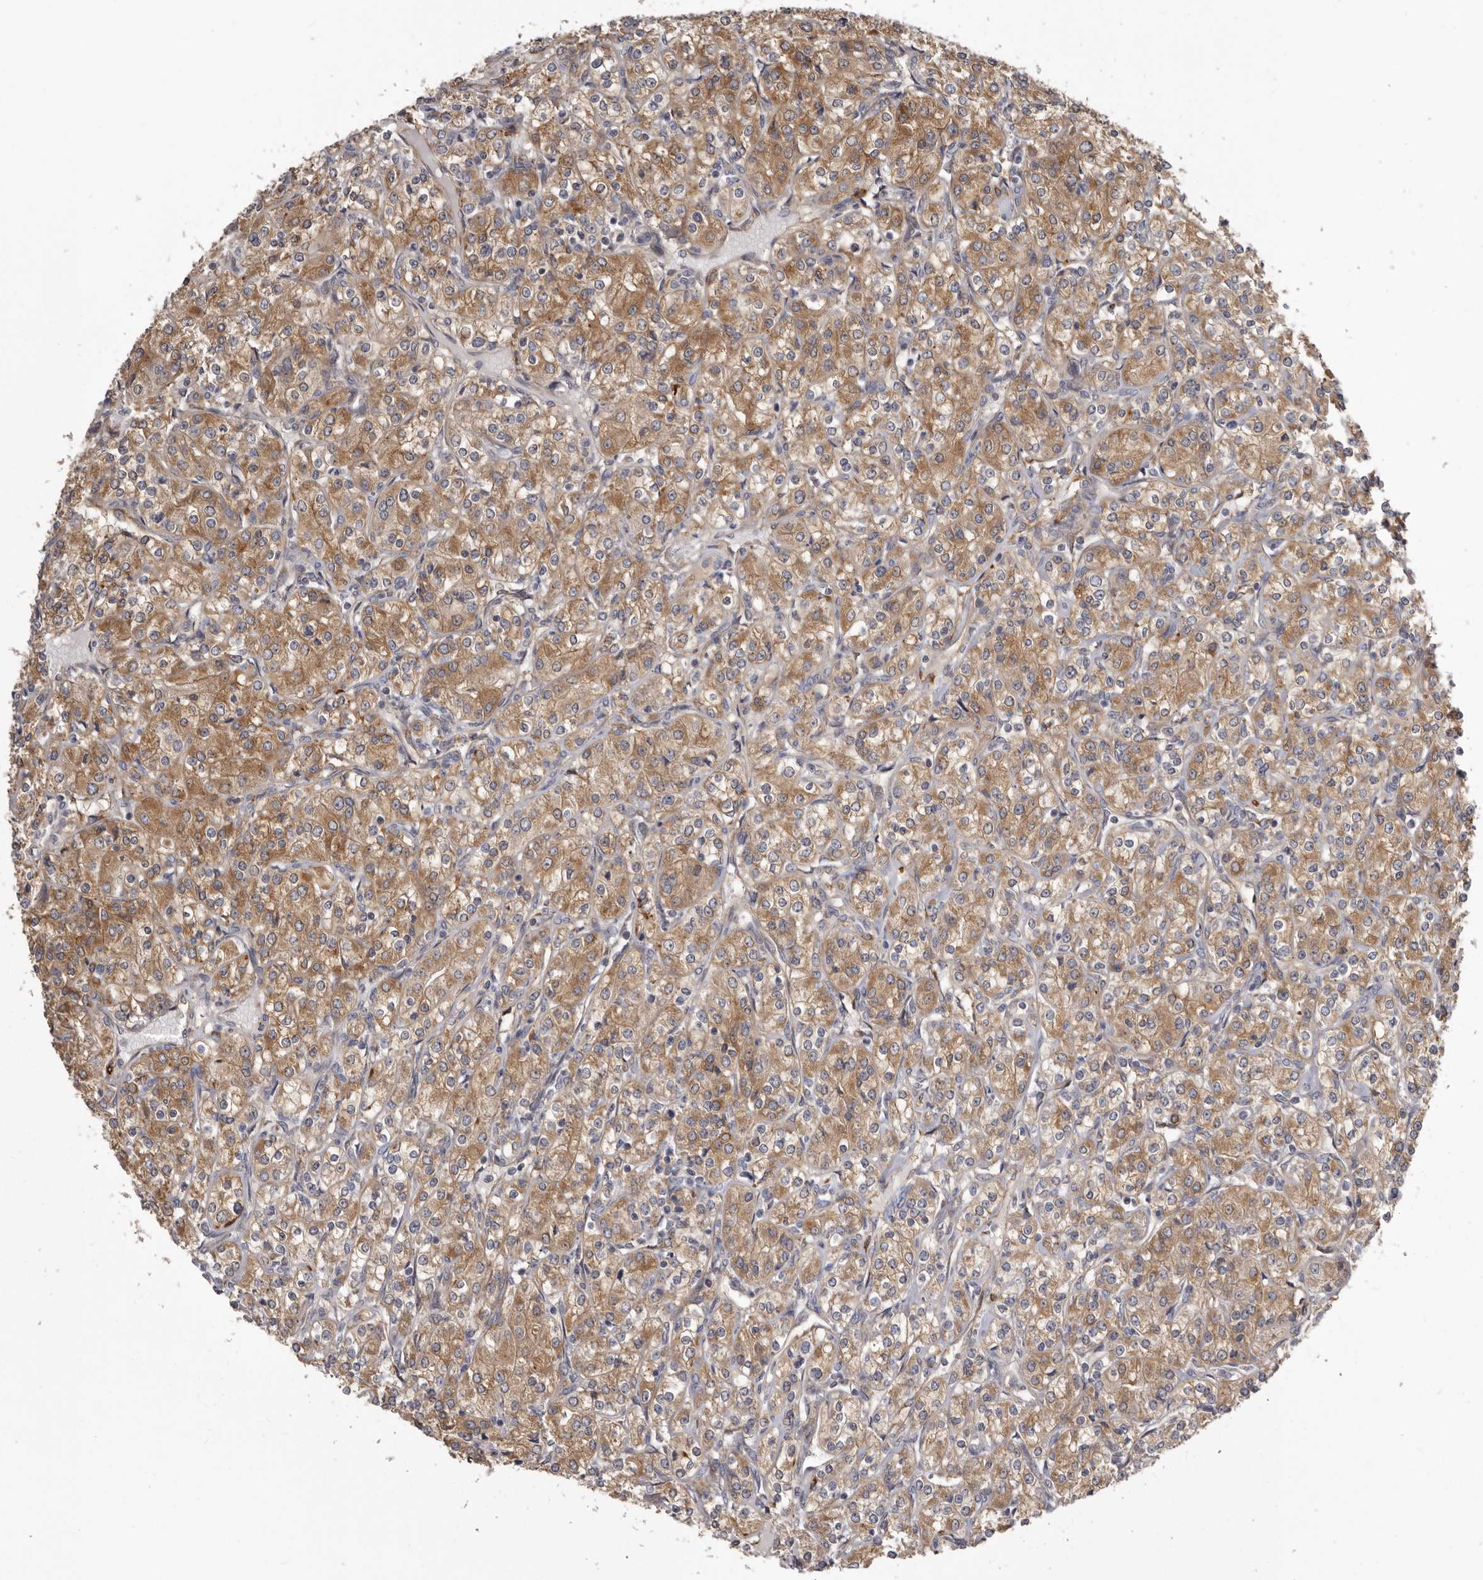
{"staining": {"intensity": "moderate", "quantity": ">75%", "location": "cytoplasmic/membranous"}, "tissue": "renal cancer", "cell_type": "Tumor cells", "image_type": "cancer", "snomed": [{"axis": "morphology", "description": "Adenocarcinoma, NOS"}, {"axis": "topography", "description": "Kidney"}], "caption": "This is an image of IHC staining of renal cancer (adenocarcinoma), which shows moderate staining in the cytoplasmic/membranous of tumor cells.", "gene": "ENAH", "patient": {"sex": "male", "age": 77}}